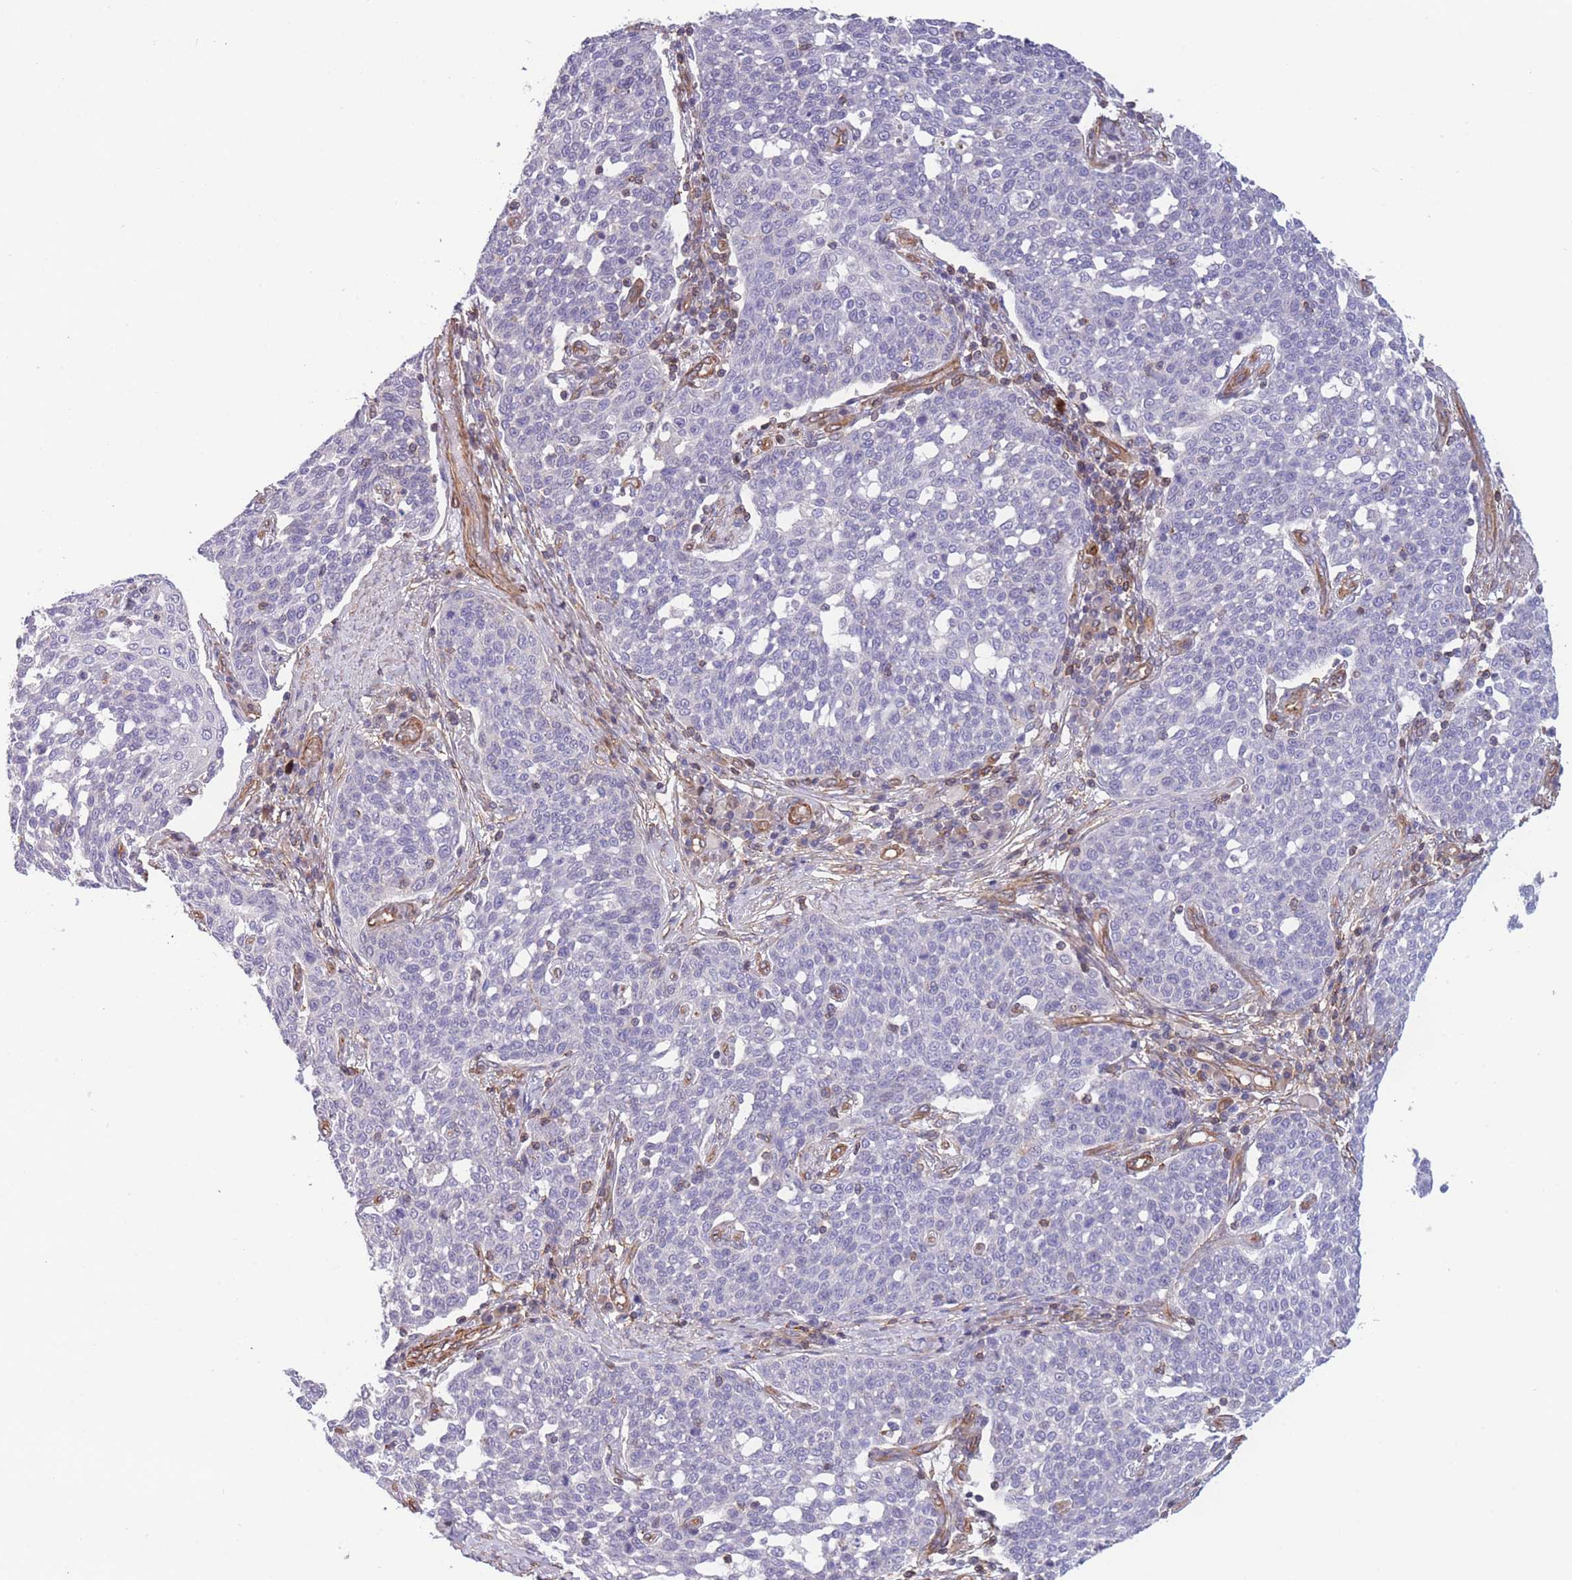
{"staining": {"intensity": "negative", "quantity": "none", "location": "none"}, "tissue": "cervical cancer", "cell_type": "Tumor cells", "image_type": "cancer", "snomed": [{"axis": "morphology", "description": "Squamous cell carcinoma, NOS"}, {"axis": "topography", "description": "Cervix"}], "caption": "This is an immunohistochemistry histopathology image of cervical squamous cell carcinoma. There is no positivity in tumor cells.", "gene": "CDC25B", "patient": {"sex": "female", "age": 34}}